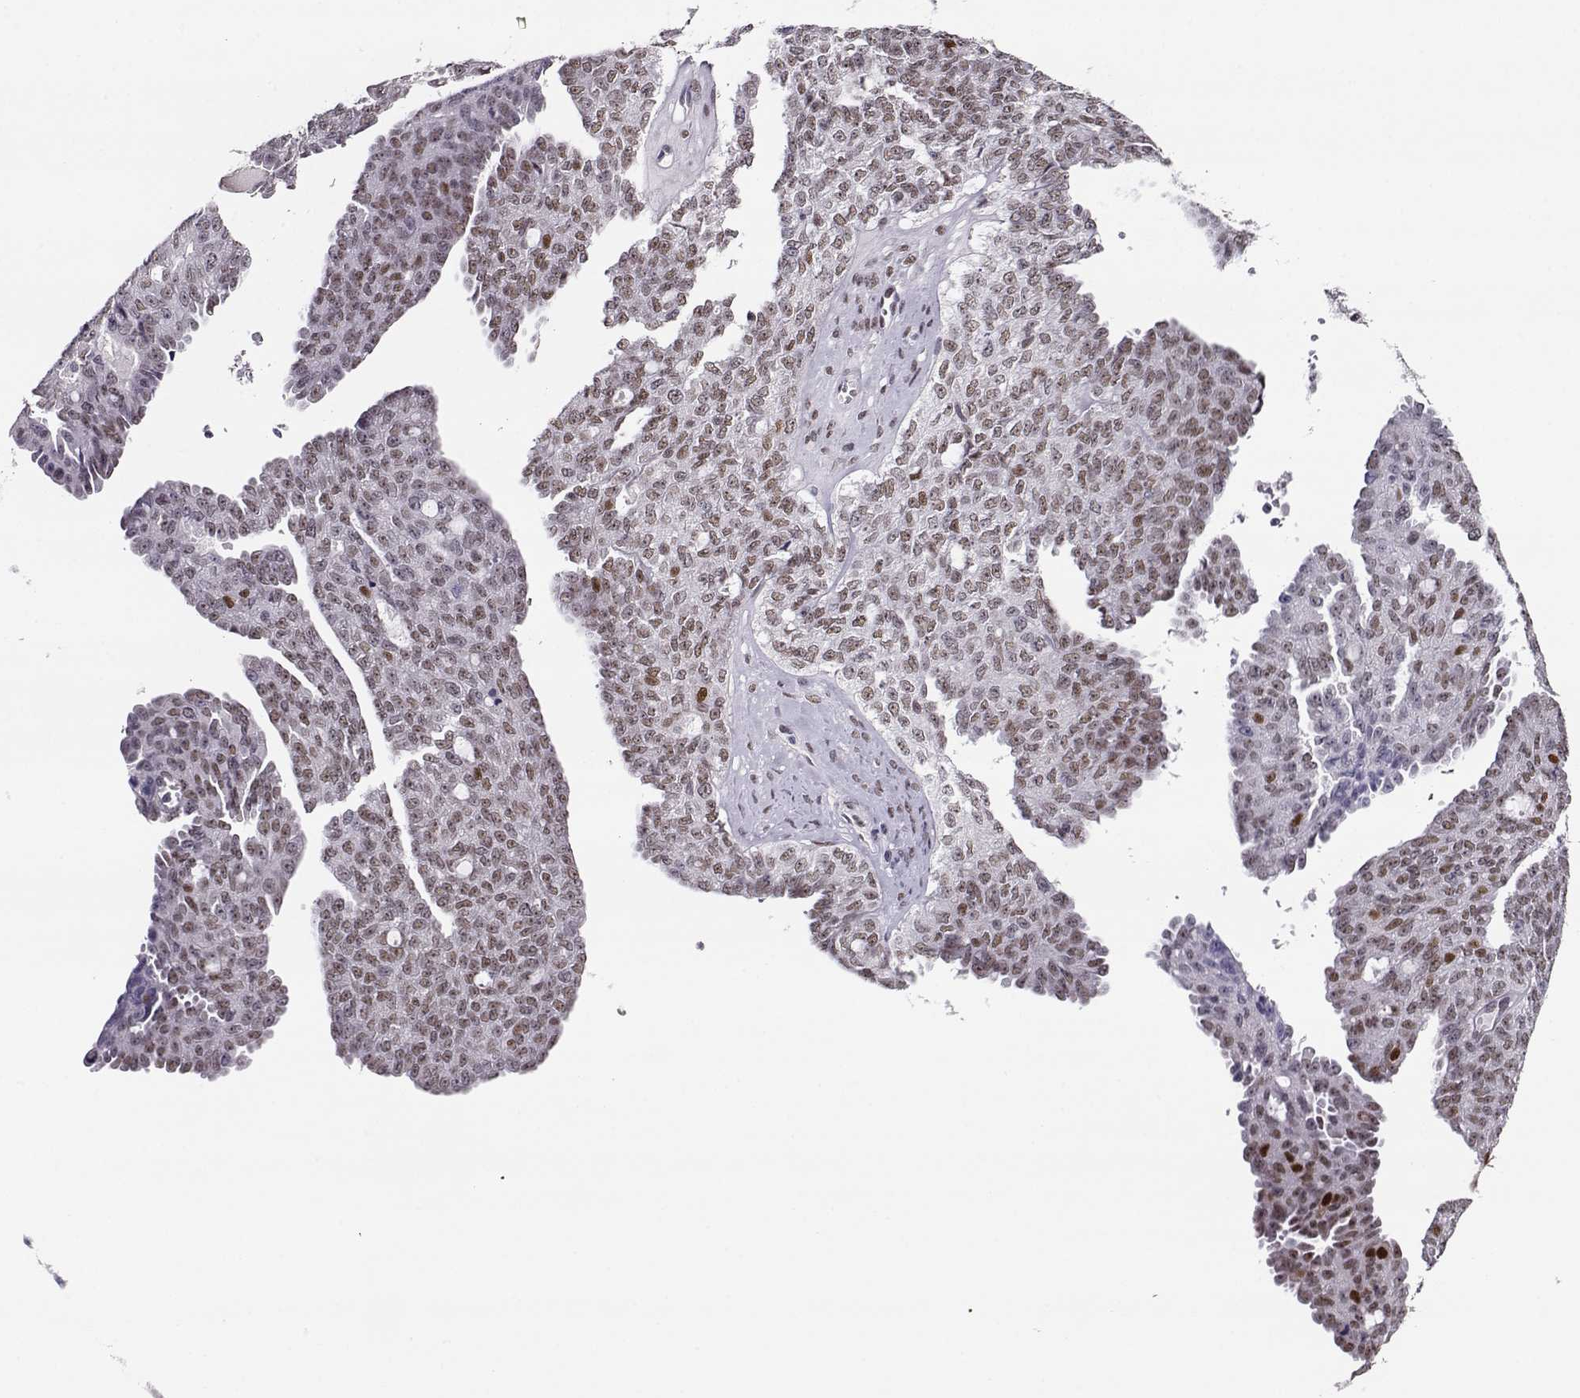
{"staining": {"intensity": "weak", "quantity": "25%-75%", "location": "nuclear"}, "tissue": "ovarian cancer", "cell_type": "Tumor cells", "image_type": "cancer", "snomed": [{"axis": "morphology", "description": "Cystadenocarcinoma, serous, NOS"}, {"axis": "topography", "description": "Ovary"}], "caption": "Ovarian cancer was stained to show a protein in brown. There is low levels of weak nuclear staining in approximately 25%-75% of tumor cells.", "gene": "POLI", "patient": {"sex": "female", "age": 71}}